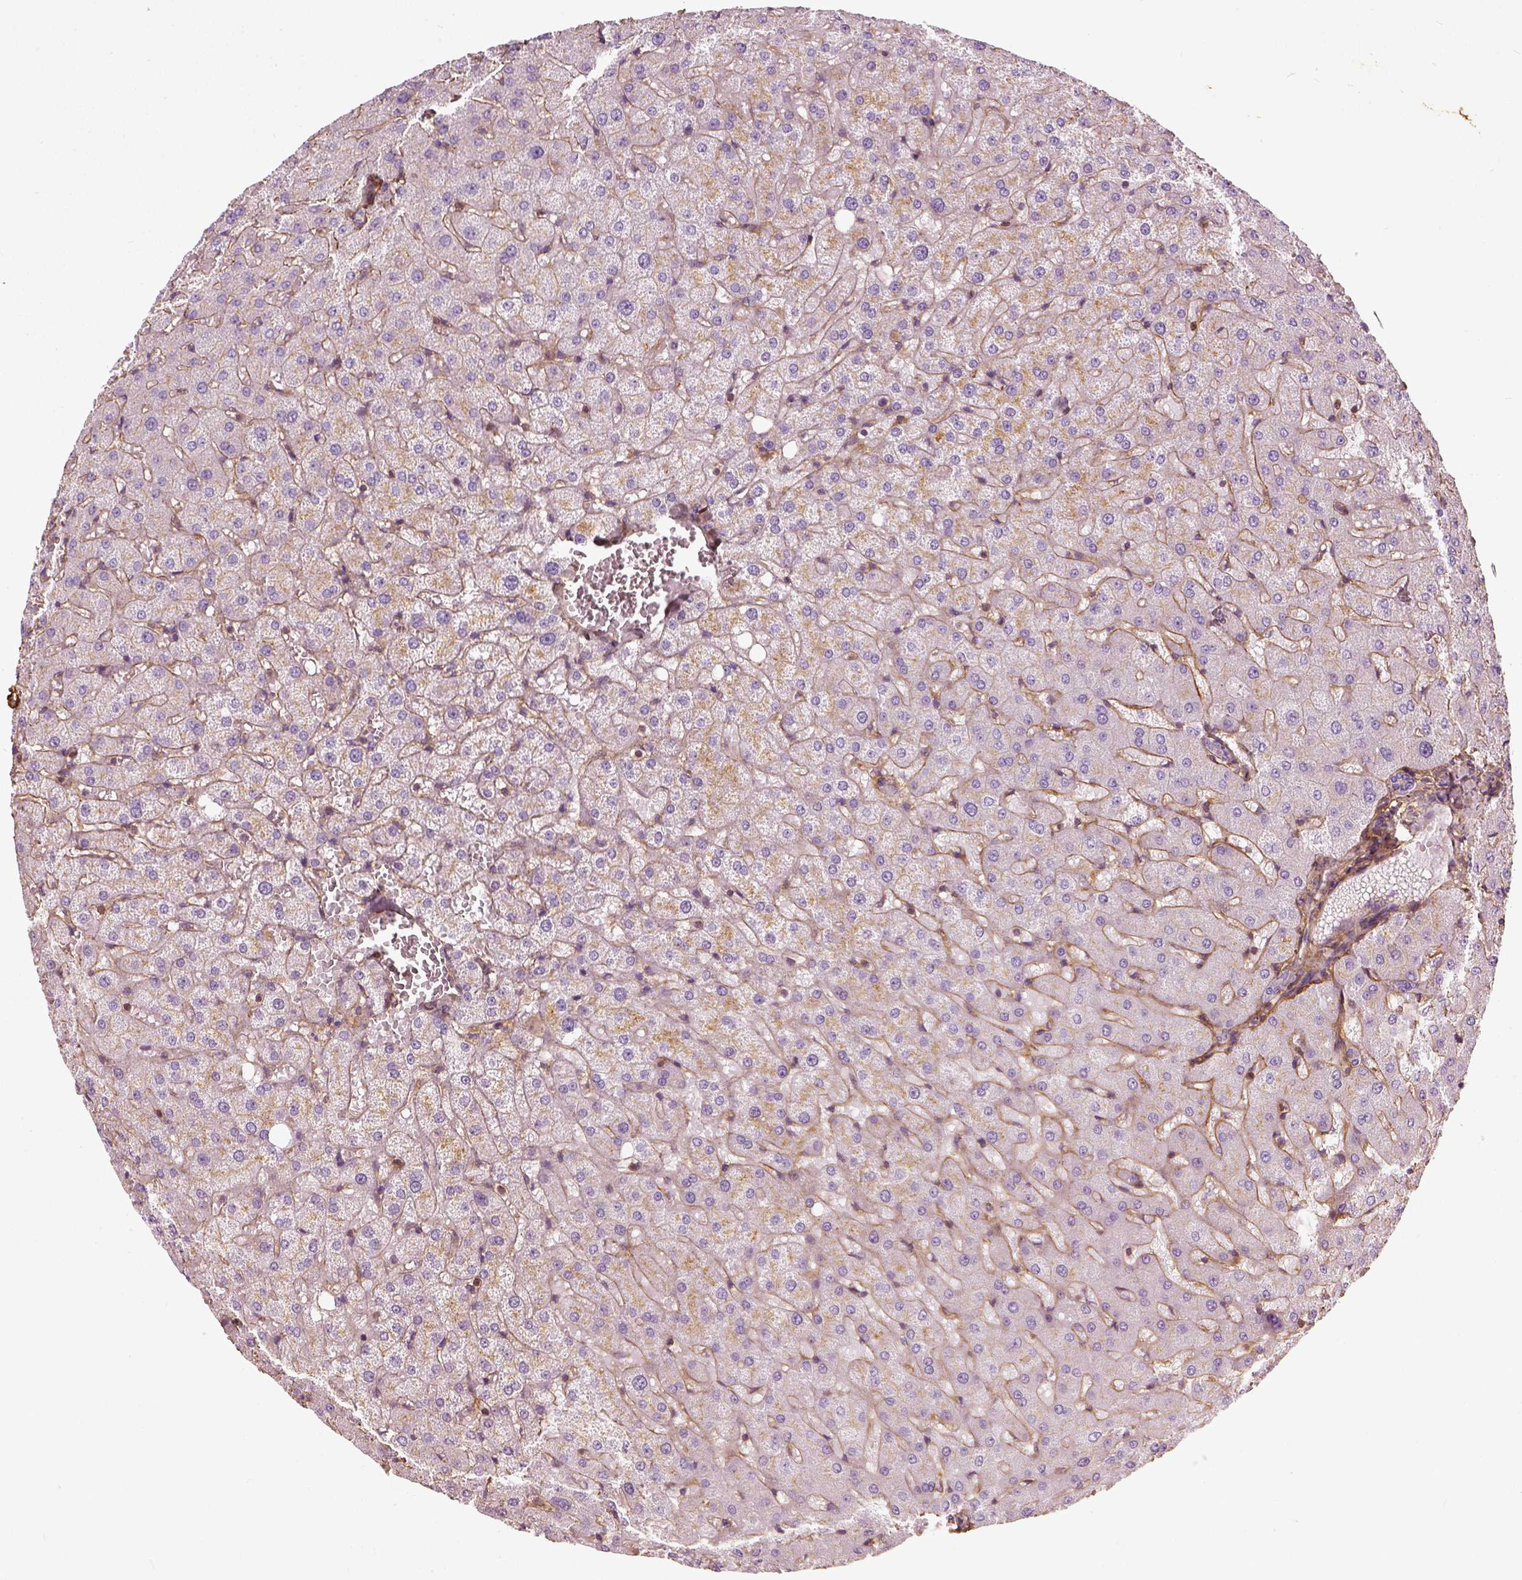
{"staining": {"intensity": "negative", "quantity": "none", "location": "none"}, "tissue": "liver", "cell_type": "Cholangiocytes", "image_type": "normal", "snomed": [{"axis": "morphology", "description": "Normal tissue, NOS"}, {"axis": "topography", "description": "Liver"}], "caption": "High power microscopy micrograph of an IHC histopathology image of benign liver, revealing no significant staining in cholangiocytes. (Brightfield microscopy of DAB IHC at high magnification).", "gene": "COL6A2", "patient": {"sex": "female", "age": 50}}